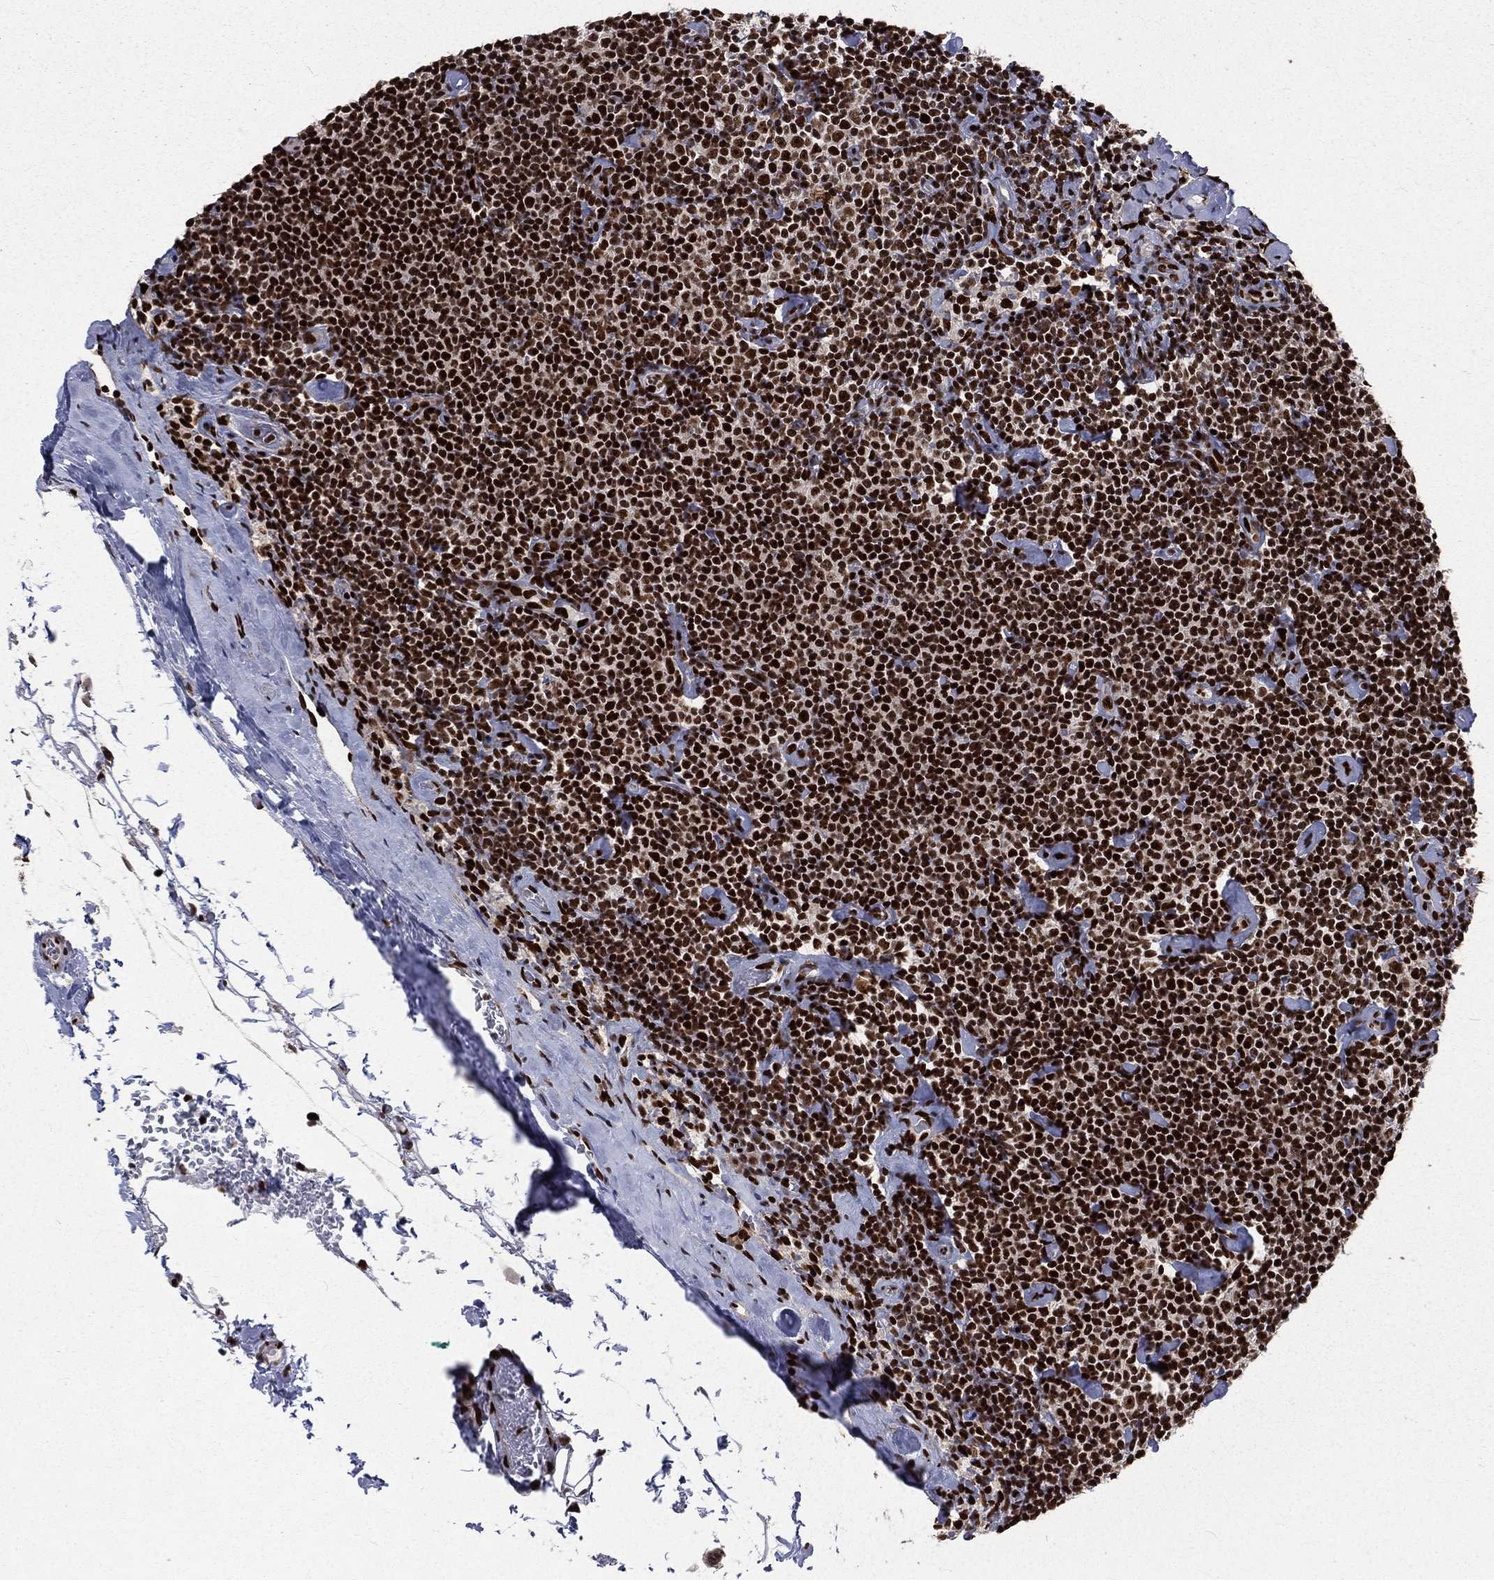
{"staining": {"intensity": "strong", "quantity": ">75%", "location": "nuclear"}, "tissue": "lymphoma", "cell_type": "Tumor cells", "image_type": "cancer", "snomed": [{"axis": "morphology", "description": "Malignant lymphoma, non-Hodgkin's type, Low grade"}, {"axis": "topography", "description": "Lymph node"}], "caption": "Low-grade malignant lymphoma, non-Hodgkin's type was stained to show a protein in brown. There is high levels of strong nuclear staining in about >75% of tumor cells. Nuclei are stained in blue.", "gene": "POLB", "patient": {"sex": "male", "age": 81}}